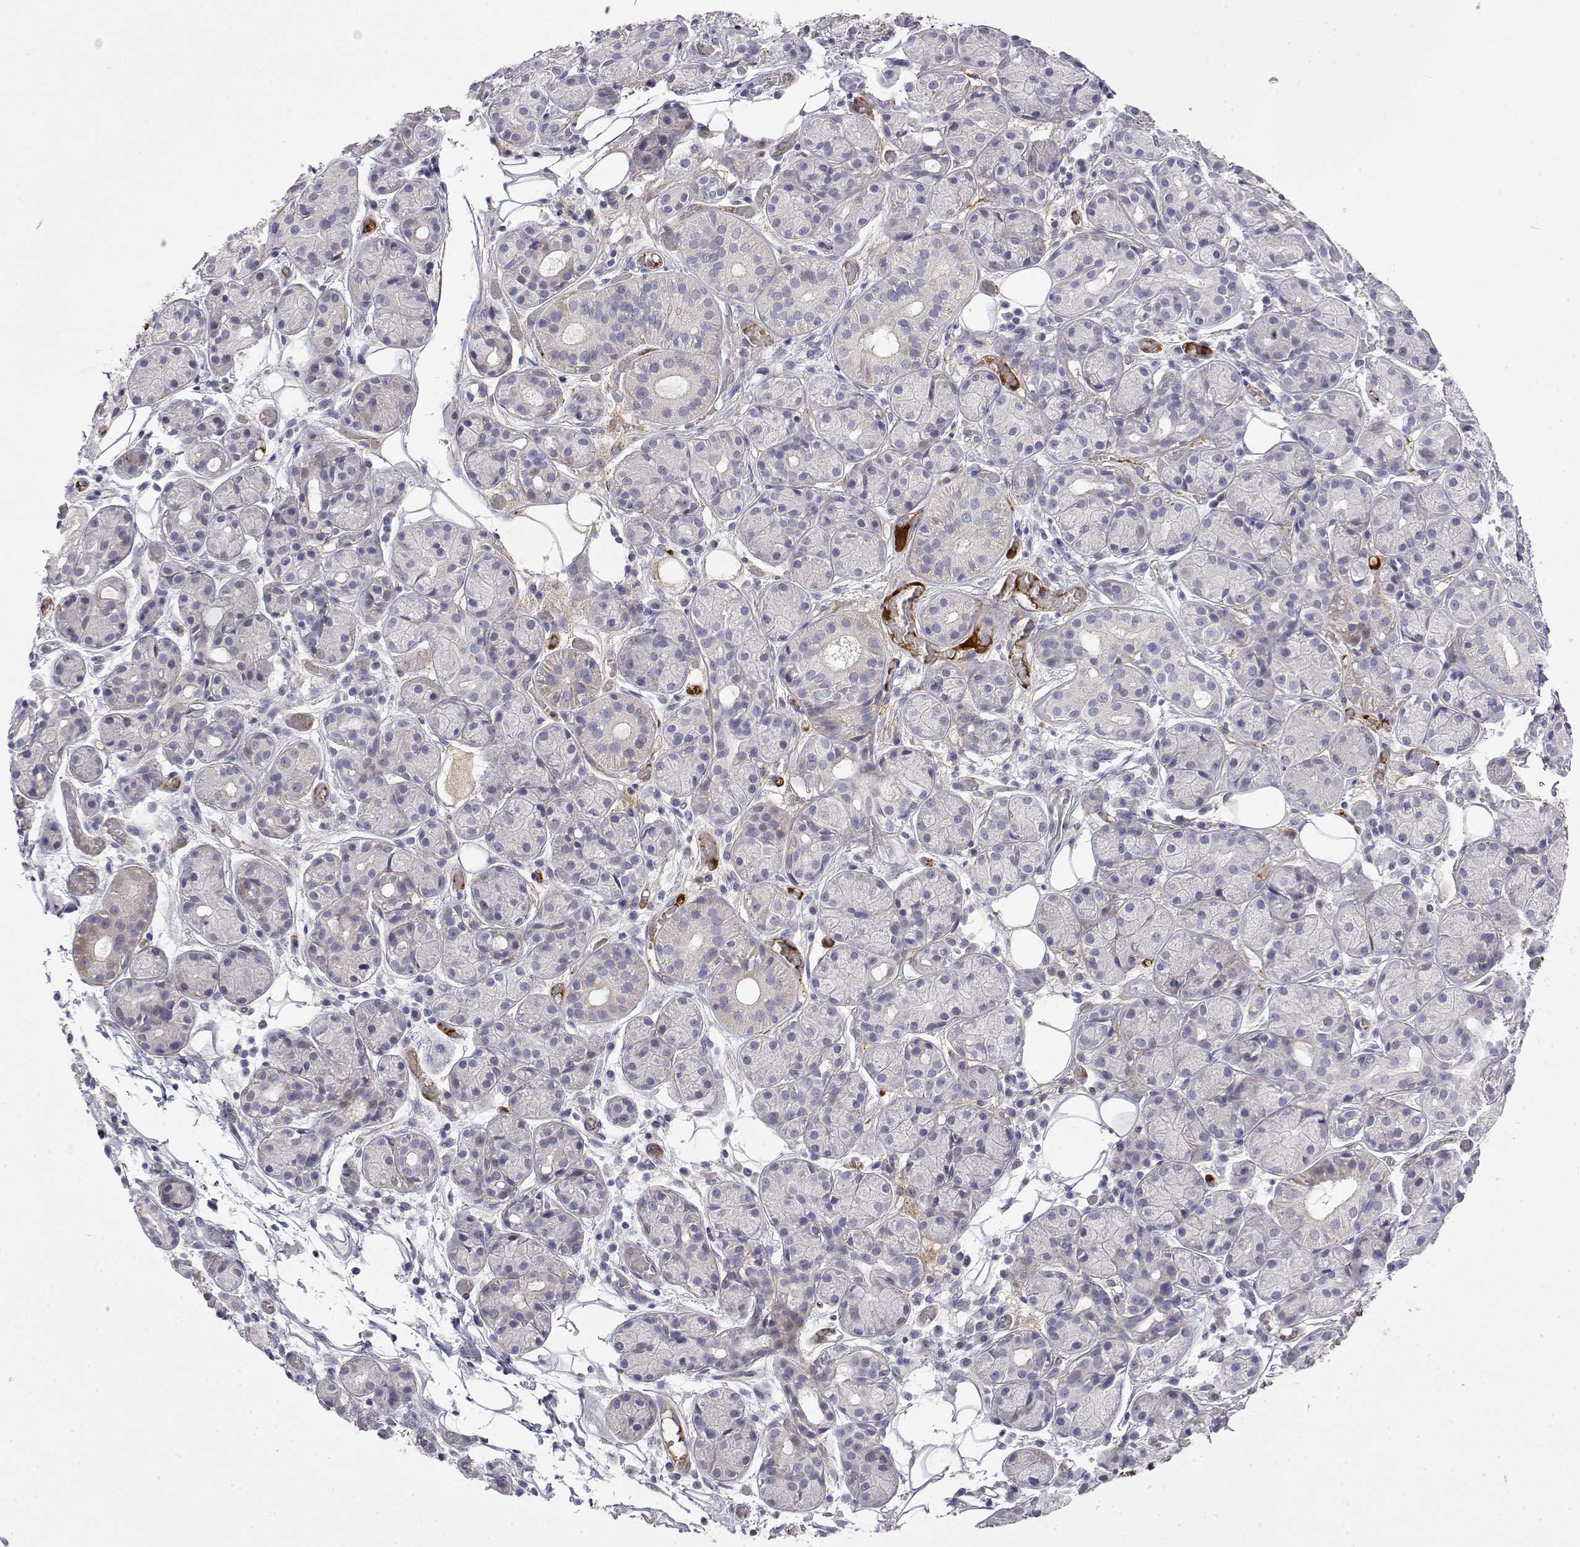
{"staining": {"intensity": "negative", "quantity": "none", "location": "none"}, "tissue": "salivary gland", "cell_type": "Glandular cells", "image_type": "normal", "snomed": [{"axis": "morphology", "description": "Normal tissue, NOS"}, {"axis": "topography", "description": "Salivary gland"}, {"axis": "topography", "description": "Peripheral nerve tissue"}], "caption": "High power microscopy photomicrograph of an immunohistochemistry image of normal salivary gland, revealing no significant staining in glandular cells. Brightfield microscopy of immunohistochemistry (IHC) stained with DAB (brown) and hematoxylin (blue), captured at high magnification.", "gene": "GGACT", "patient": {"sex": "male", "age": 71}}